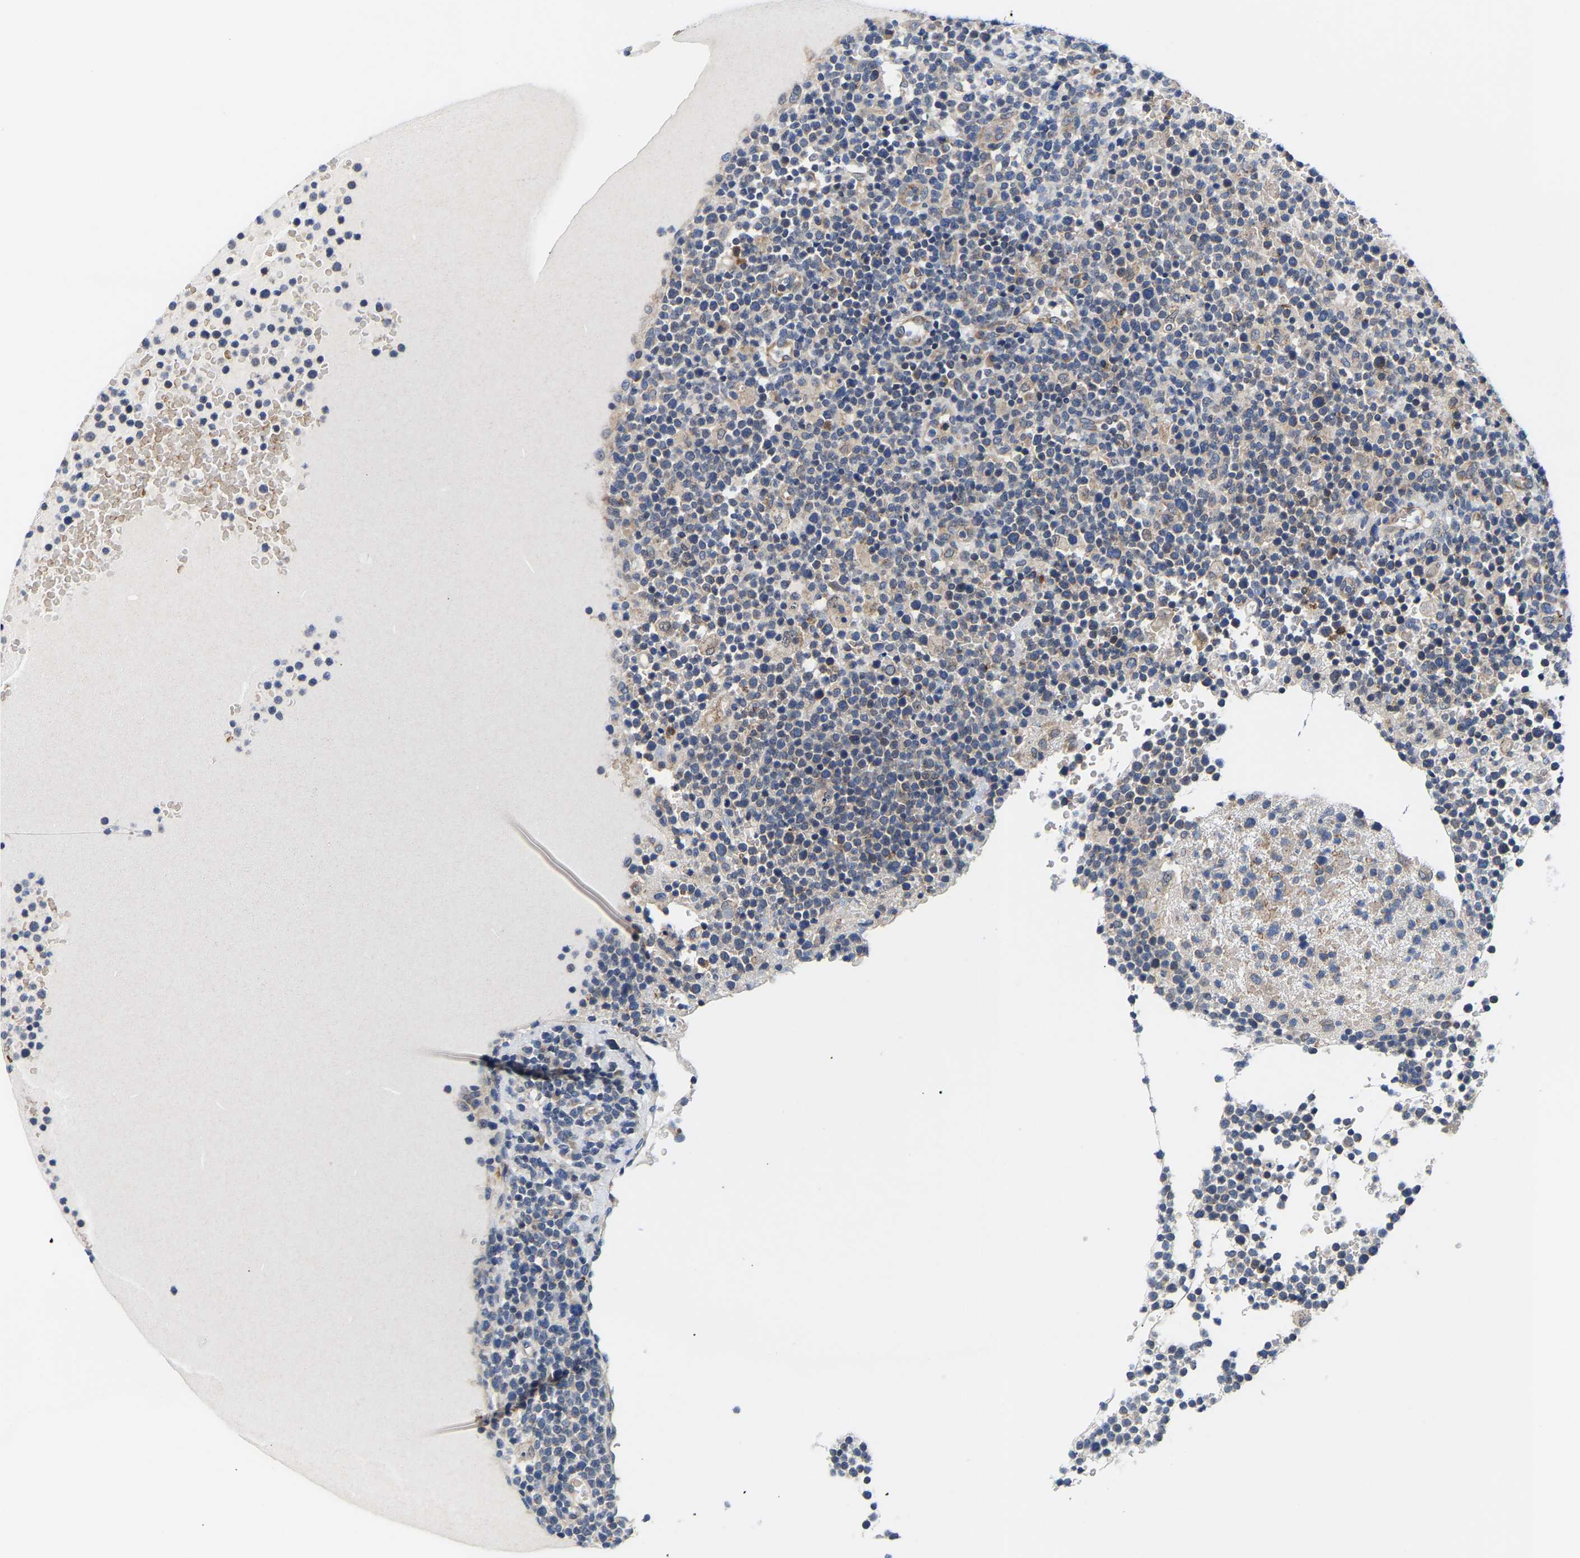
{"staining": {"intensity": "weak", "quantity": "<25%", "location": "cytoplasmic/membranous"}, "tissue": "lymphoma", "cell_type": "Tumor cells", "image_type": "cancer", "snomed": [{"axis": "morphology", "description": "Malignant lymphoma, non-Hodgkin's type, High grade"}, {"axis": "topography", "description": "Lymph node"}], "caption": "A histopathology image of human lymphoma is negative for staining in tumor cells.", "gene": "RINT1", "patient": {"sex": "male", "age": 61}}